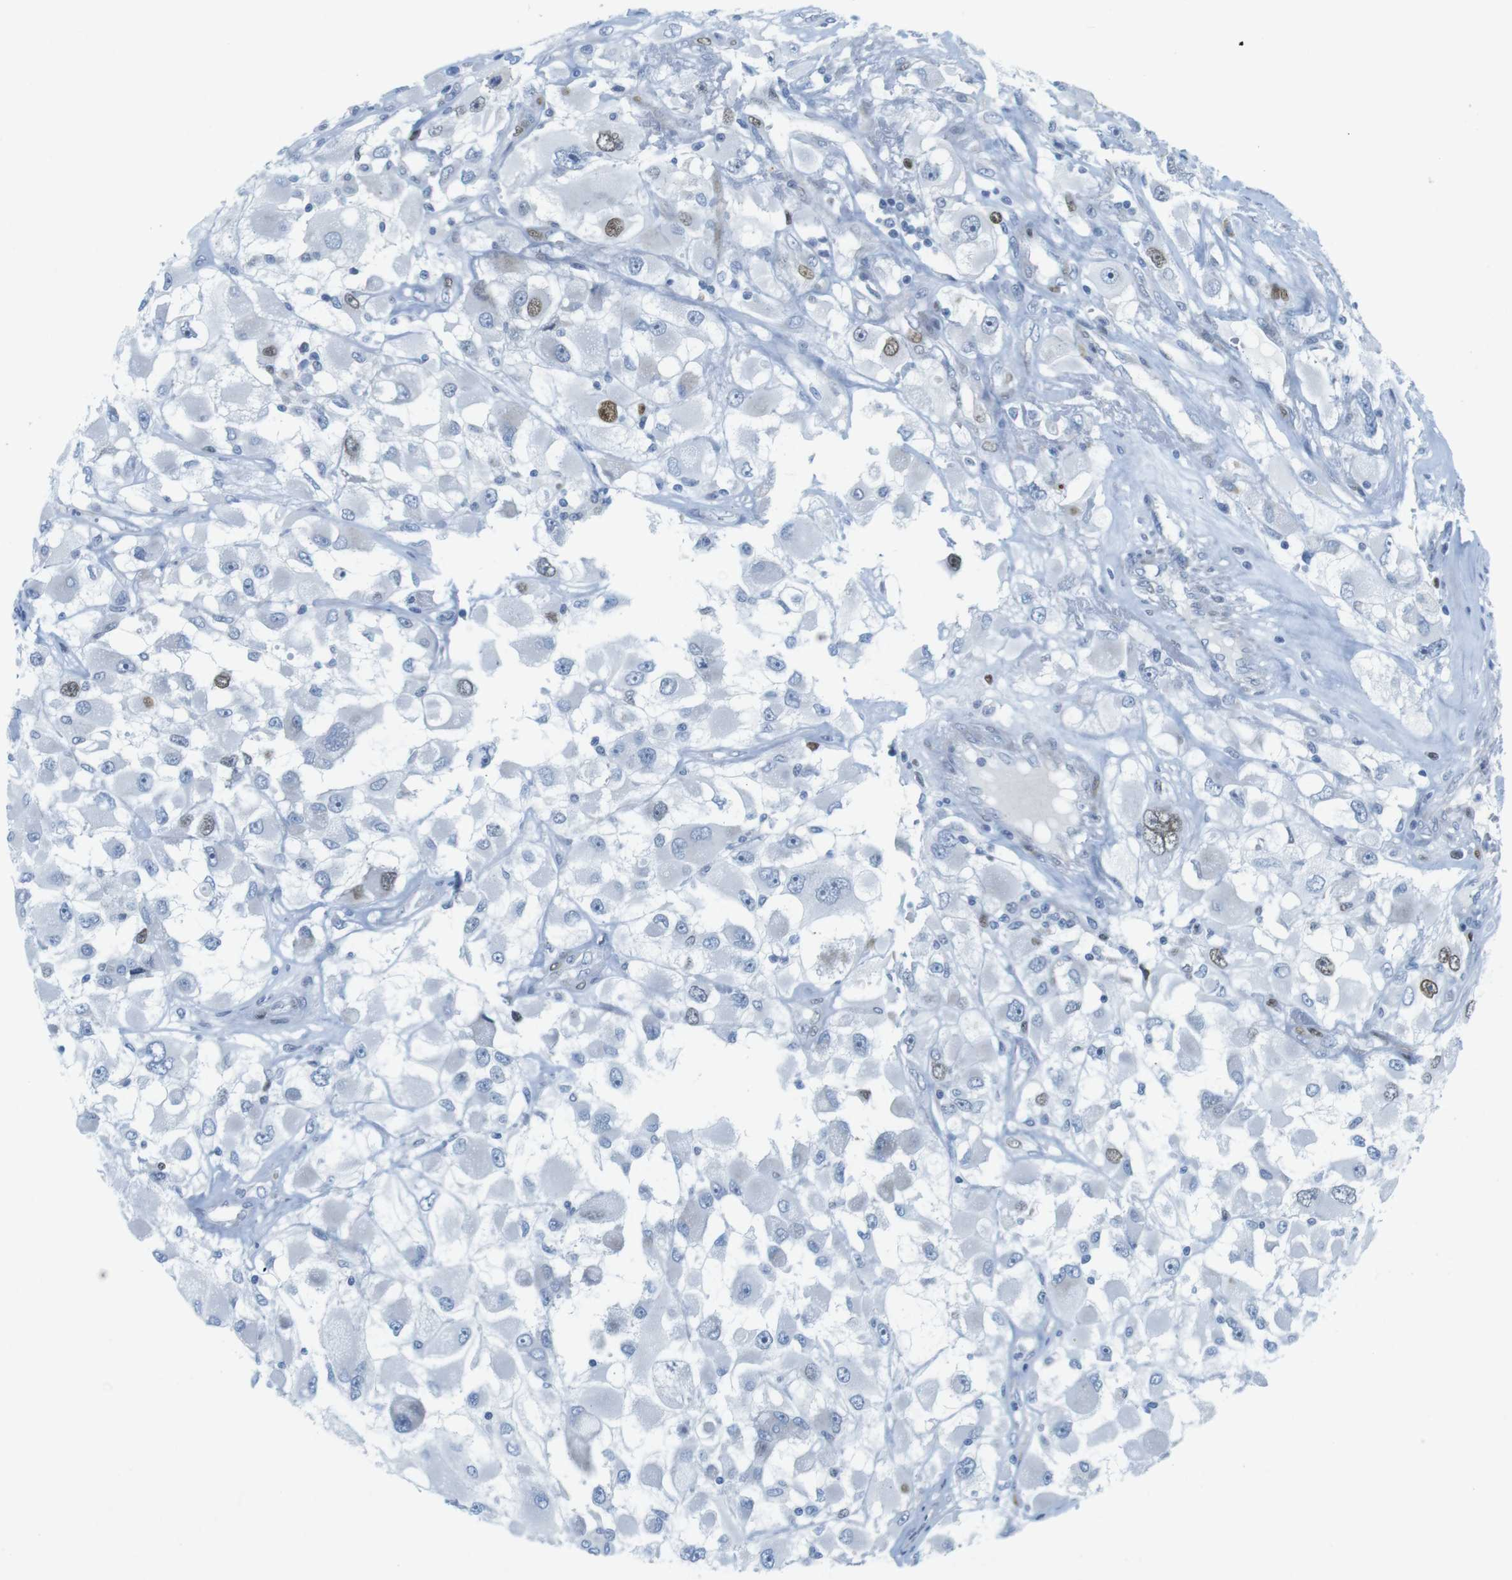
{"staining": {"intensity": "moderate", "quantity": "<25%", "location": "cytoplasmic/membranous,nuclear"}, "tissue": "renal cancer", "cell_type": "Tumor cells", "image_type": "cancer", "snomed": [{"axis": "morphology", "description": "Adenocarcinoma, NOS"}, {"axis": "topography", "description": "Kidney"}], "caption": "Immunohistochemical staining of renal adenocarcinoma demonstrates low levels of moderate cytoplasmic/membranous and nuclear protein expression in approximately <25% of tumor cells. (DAB IHC with brightfield microscopy, high magnification).", "gene": "CHAF1A", "patient": {"sex": "female", "age": 52}}